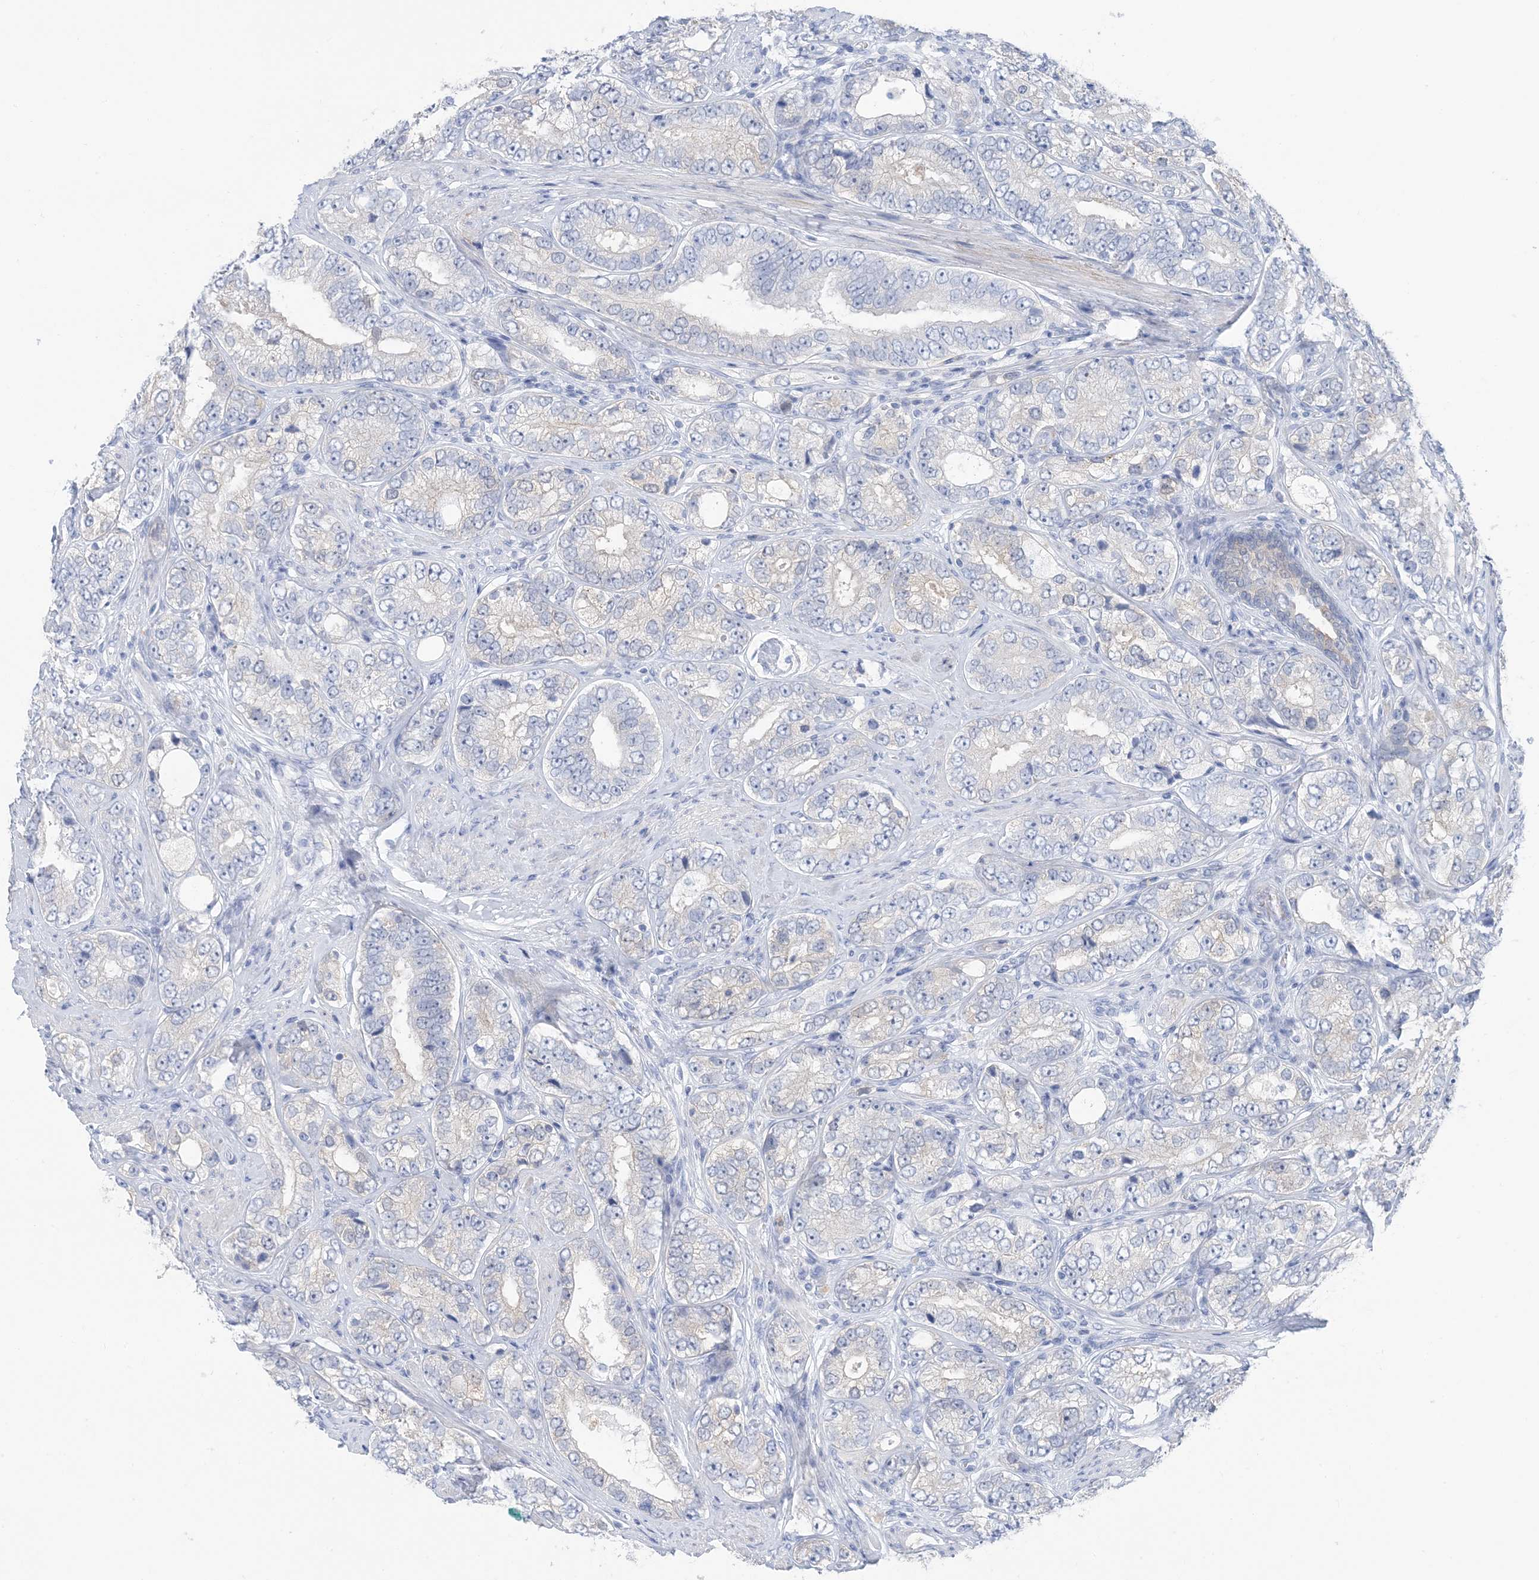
{"staining": {"intensity": "negative", "quantity": "none", "location": "none"}, "tissue": "prostate cancer", "cell_type": "Tumor cells", "image_type": "cancer", "snomed": [{"axis": "morphology", "description": "Adenocarcinoma, High grade"}, {"axis": "topography", "description": "Prostate"}], "caption": "Human prostate cancer (adenocarcinoma (high-grade)) stained for a protein using immunohistochemistry (IHC) demonstrates no positivity in tumor cells.", "gene": "SH3YL1", "patient": {"sex": "male", "age": 56}}